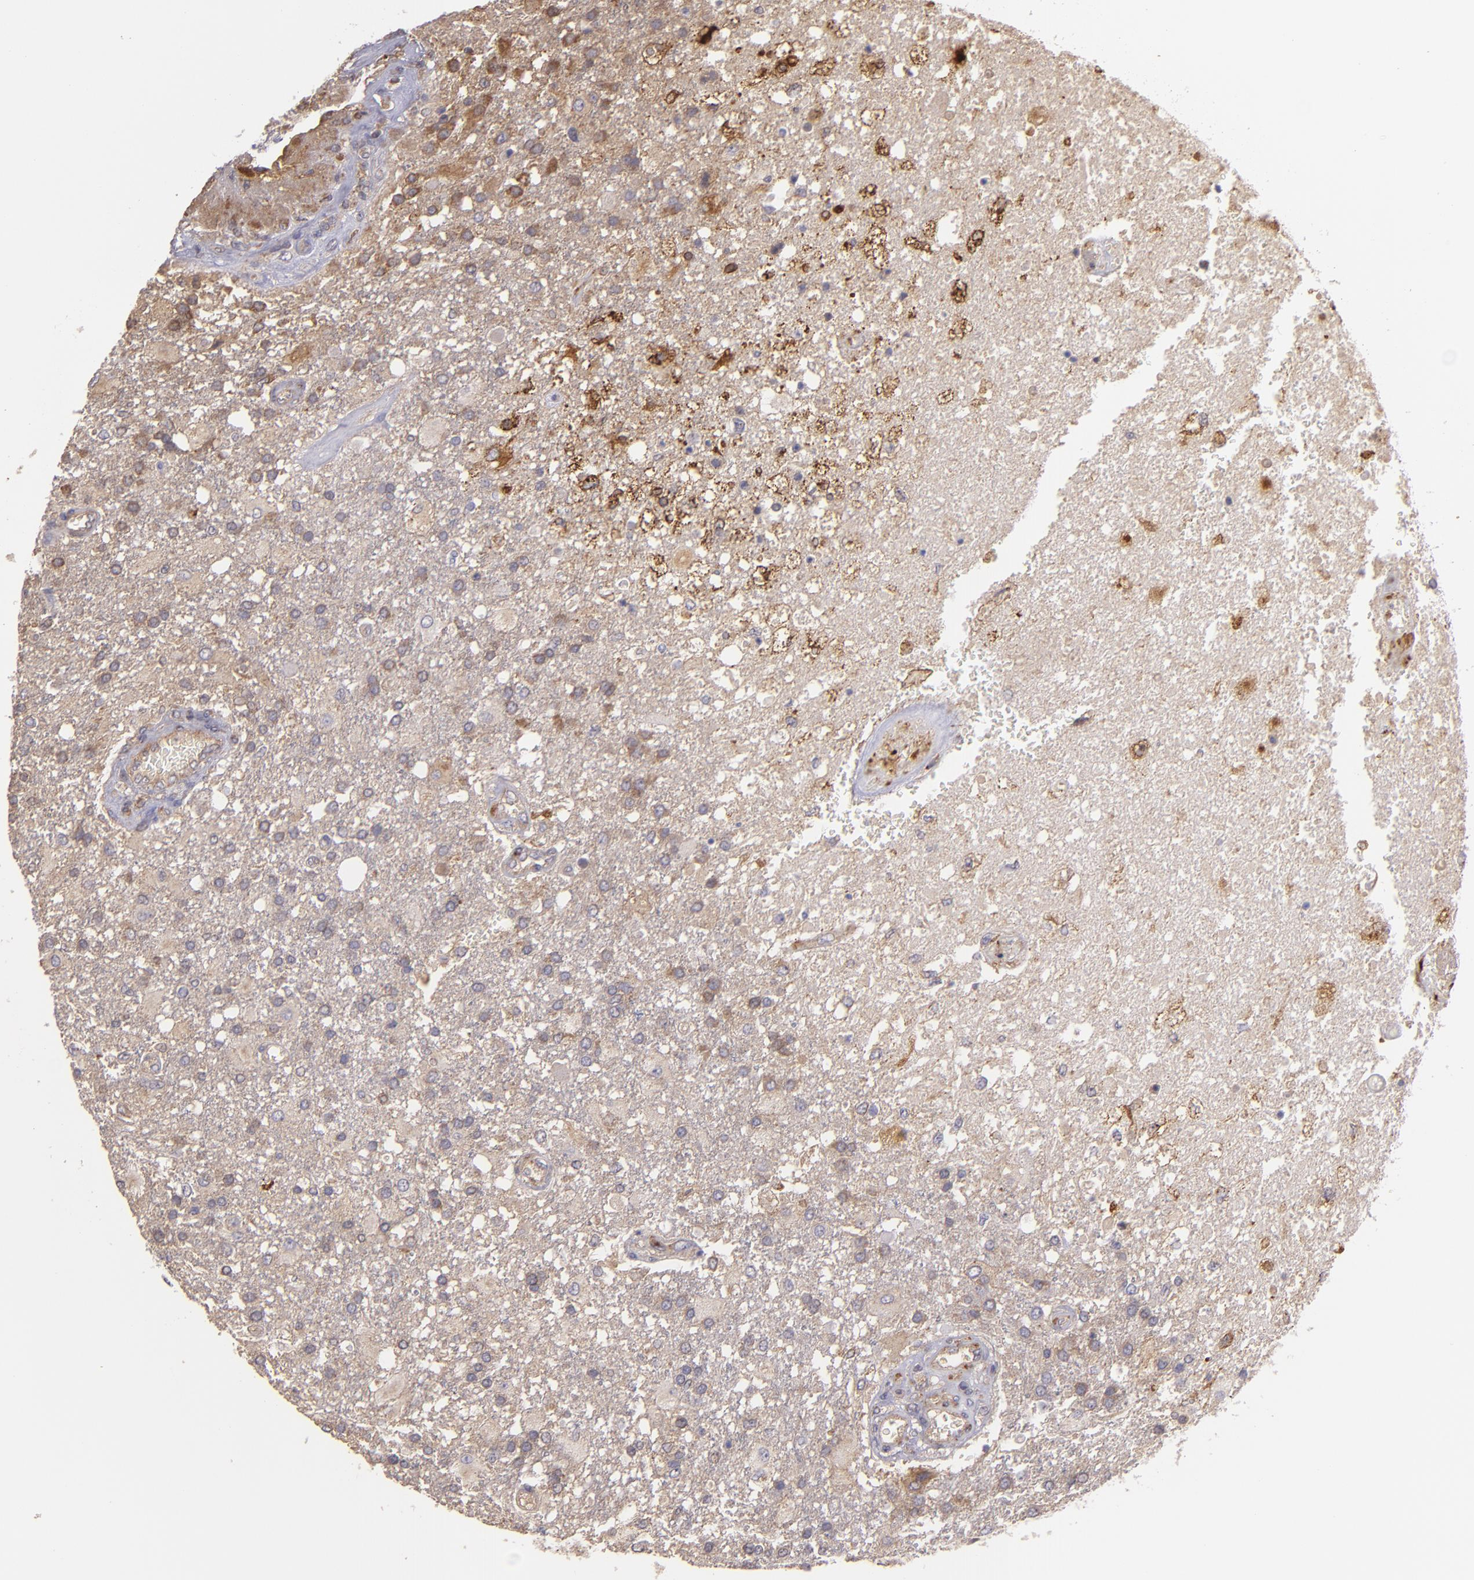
{"staining": {"intensity": "moderate", "quantity": ">75%", "location": "cytoplasmic/membranous"}, "tissue": "glioma", "cell_type": "Tumor cells", "image_type": "cancer", "snomed": [{"axis": "morphology", "description": "Glioma, malignant, High grade"}, {"axis": "topography", "description": "Cerebral cortex"}], "caption": "Tumor cells exhibit moderate cytoplasmic/membranous positivity in about >75% of cells in glioma.", "gene": "ECE1", "patient": {"sex": "male", "age": 79}}